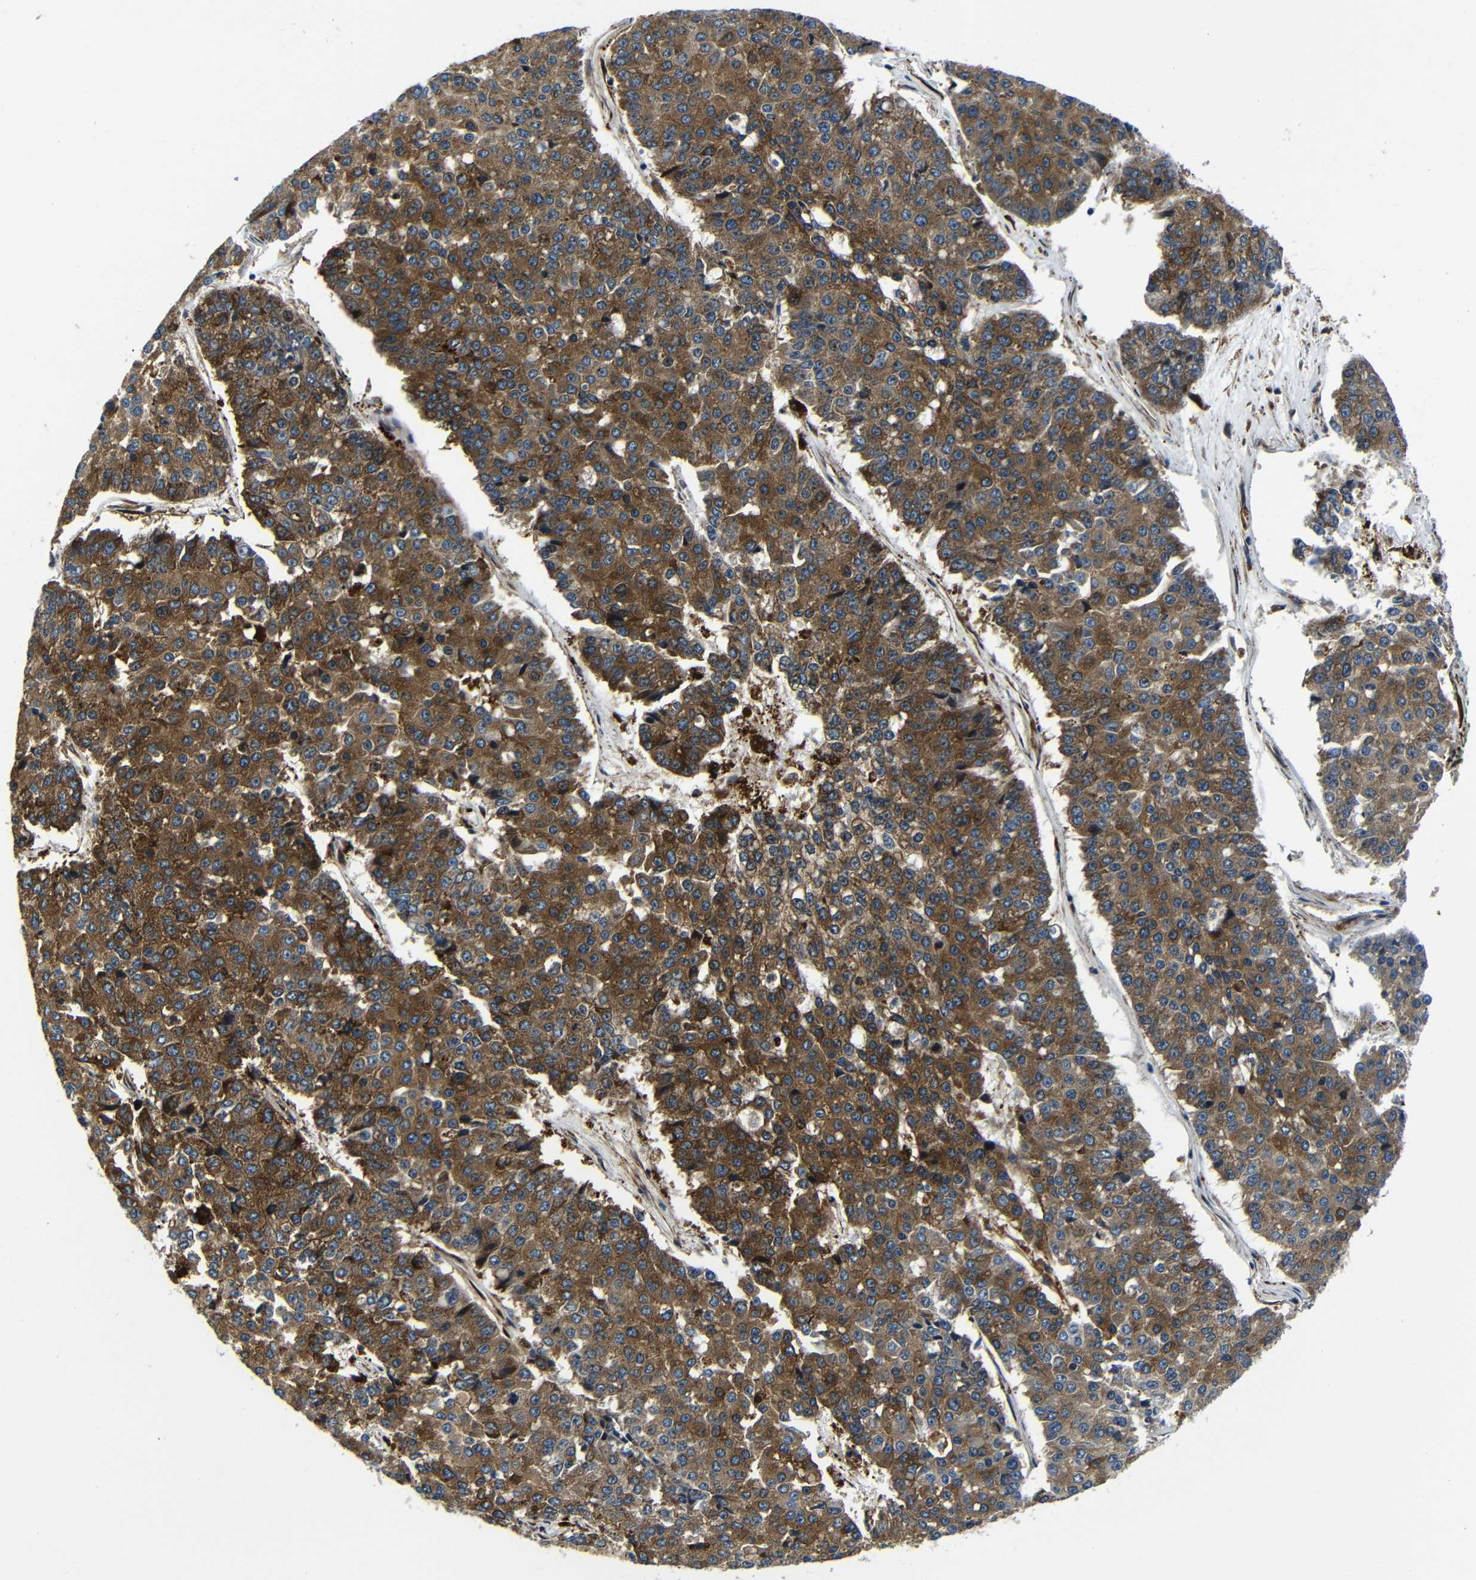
{"staining": {"intensity": "moderate", "quantity": ">75%", "location": "cytoplasmic/membranous"}, "tissue": "pancreatic cancer", "cell_type": "Tumor cells", "image_type": "cancer", "snomed": [{"axis": "morphology", "description": "Adenocarcinoma, NOS"}, {"axis": "topography", "description": "Pancreas"}], "caption": "DAB (3,3'-diaminobenzidine) immunohistochemical staining of human pancreatic cancer (adenocarcinoma) displays moderate cytoplasmic/membranous protein expression in approximately >75% of tumor cells.", "gene": "ABCE1", "patient": {"sex": "male", "age": 50}}